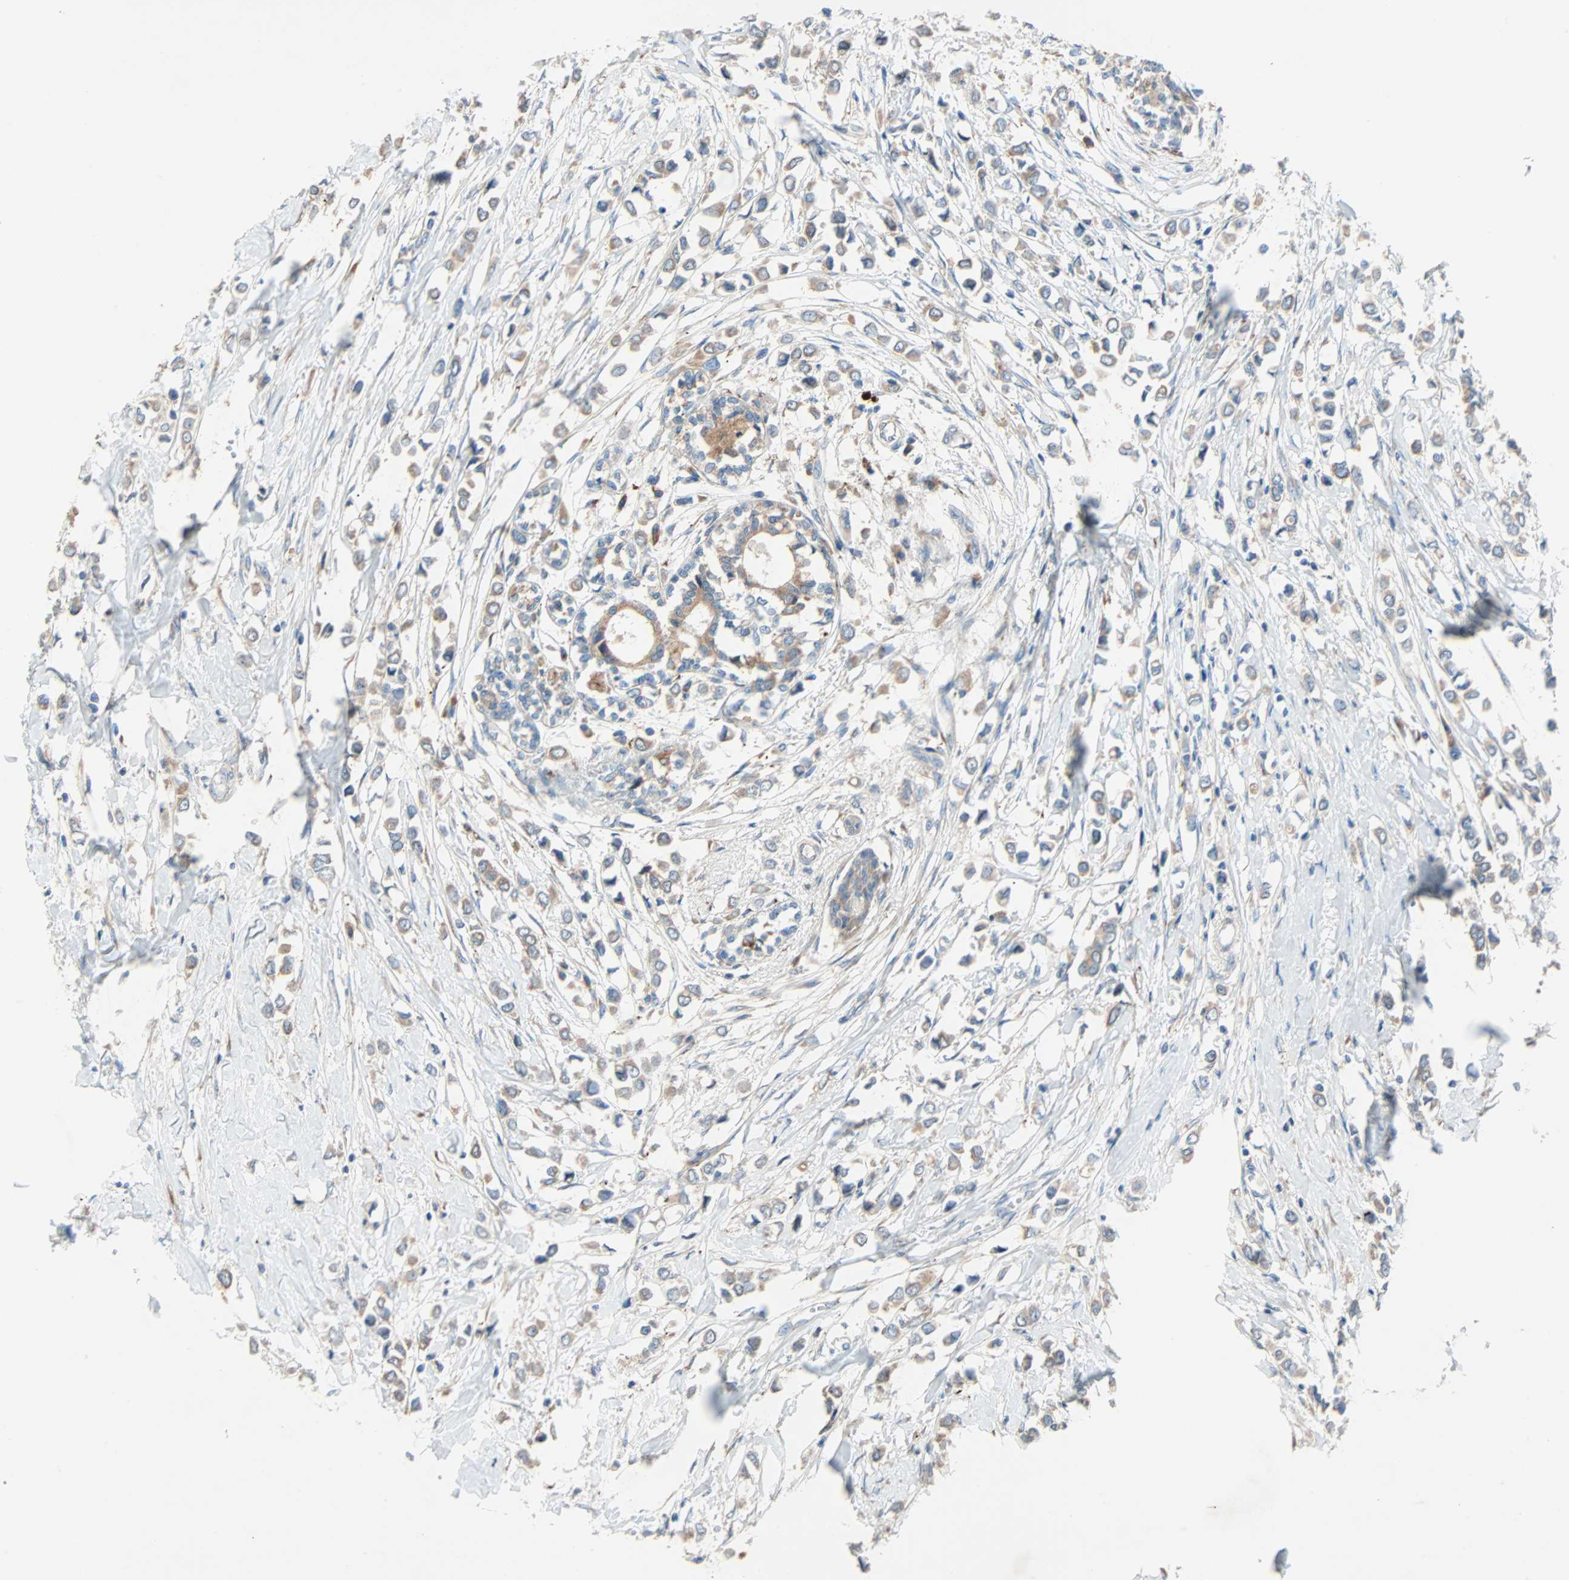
{"staining": {"intensity": "weak", "quantity": ">75%", "location": "cytoplasmic/membranous"}, "tissue": "breast cancer", "cell_type": "Tumor cells", "image_type": "cancer", "snomed": [{"axis": "morphology", "description": "Lobular carcinoma"}, {"axis": "topography", "description": "Breast"}], "caption": "Immunohistochemical staining of human breast cancer (lobular carcinoma) displays weak cytoplasmic/membranous protein positivity in approximately >75% of tumor cells.", "gene": "XYLT1", "patient": {"sex": "female", "age": 51}}